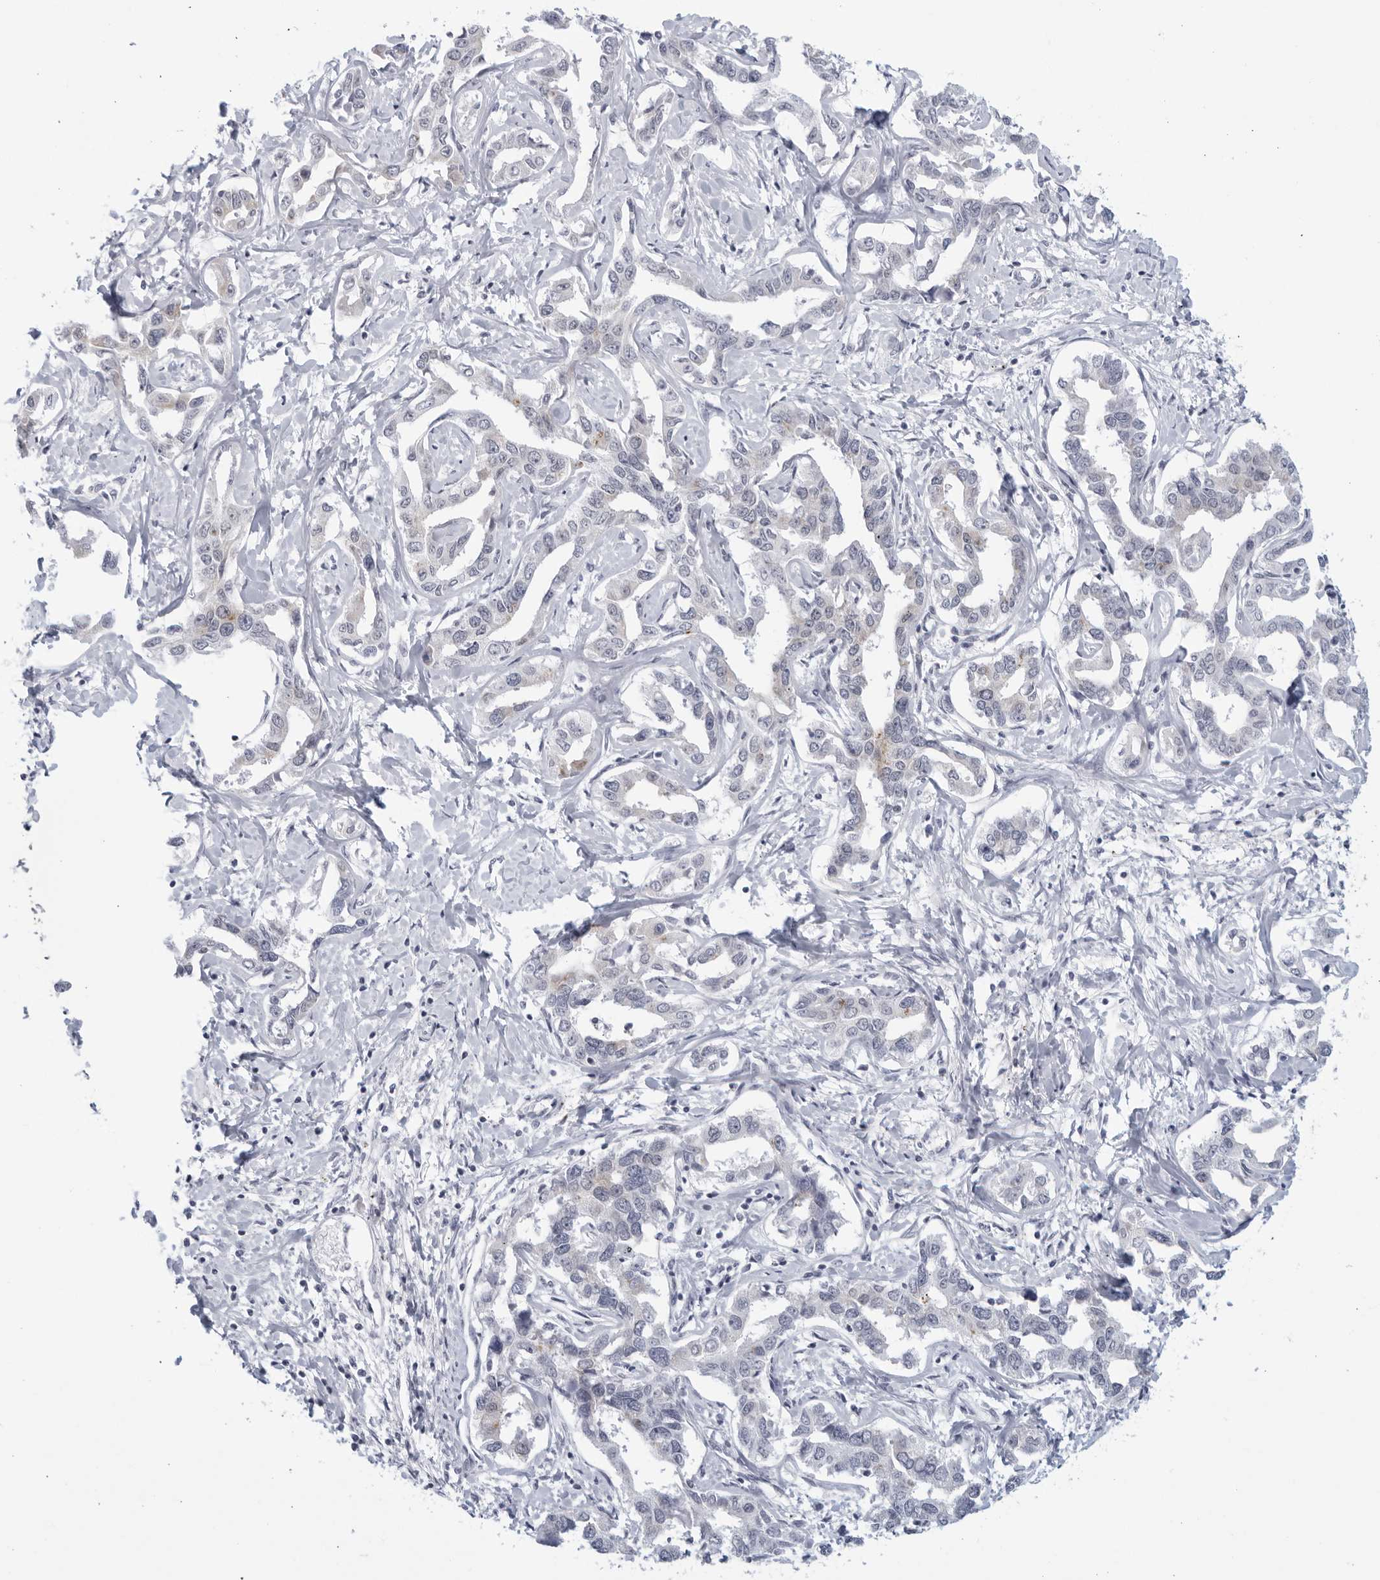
{"staining": {"intensity": "negative", "quantity": "none", "location": "none"}, "tissue": "liver cancer", "cell_type": "Tumor cells", "image_type": "cancer", "snomed": [{"axis": "morphology", "description": "Cholangiocarcinoma"}, {"axis": "topography", "description": "Liver"}], "caption": "Tumor cells show no significant positivity in liver cancer.", "gene": "WDTC1", "patient": {"sex": "male", "age": 59}}